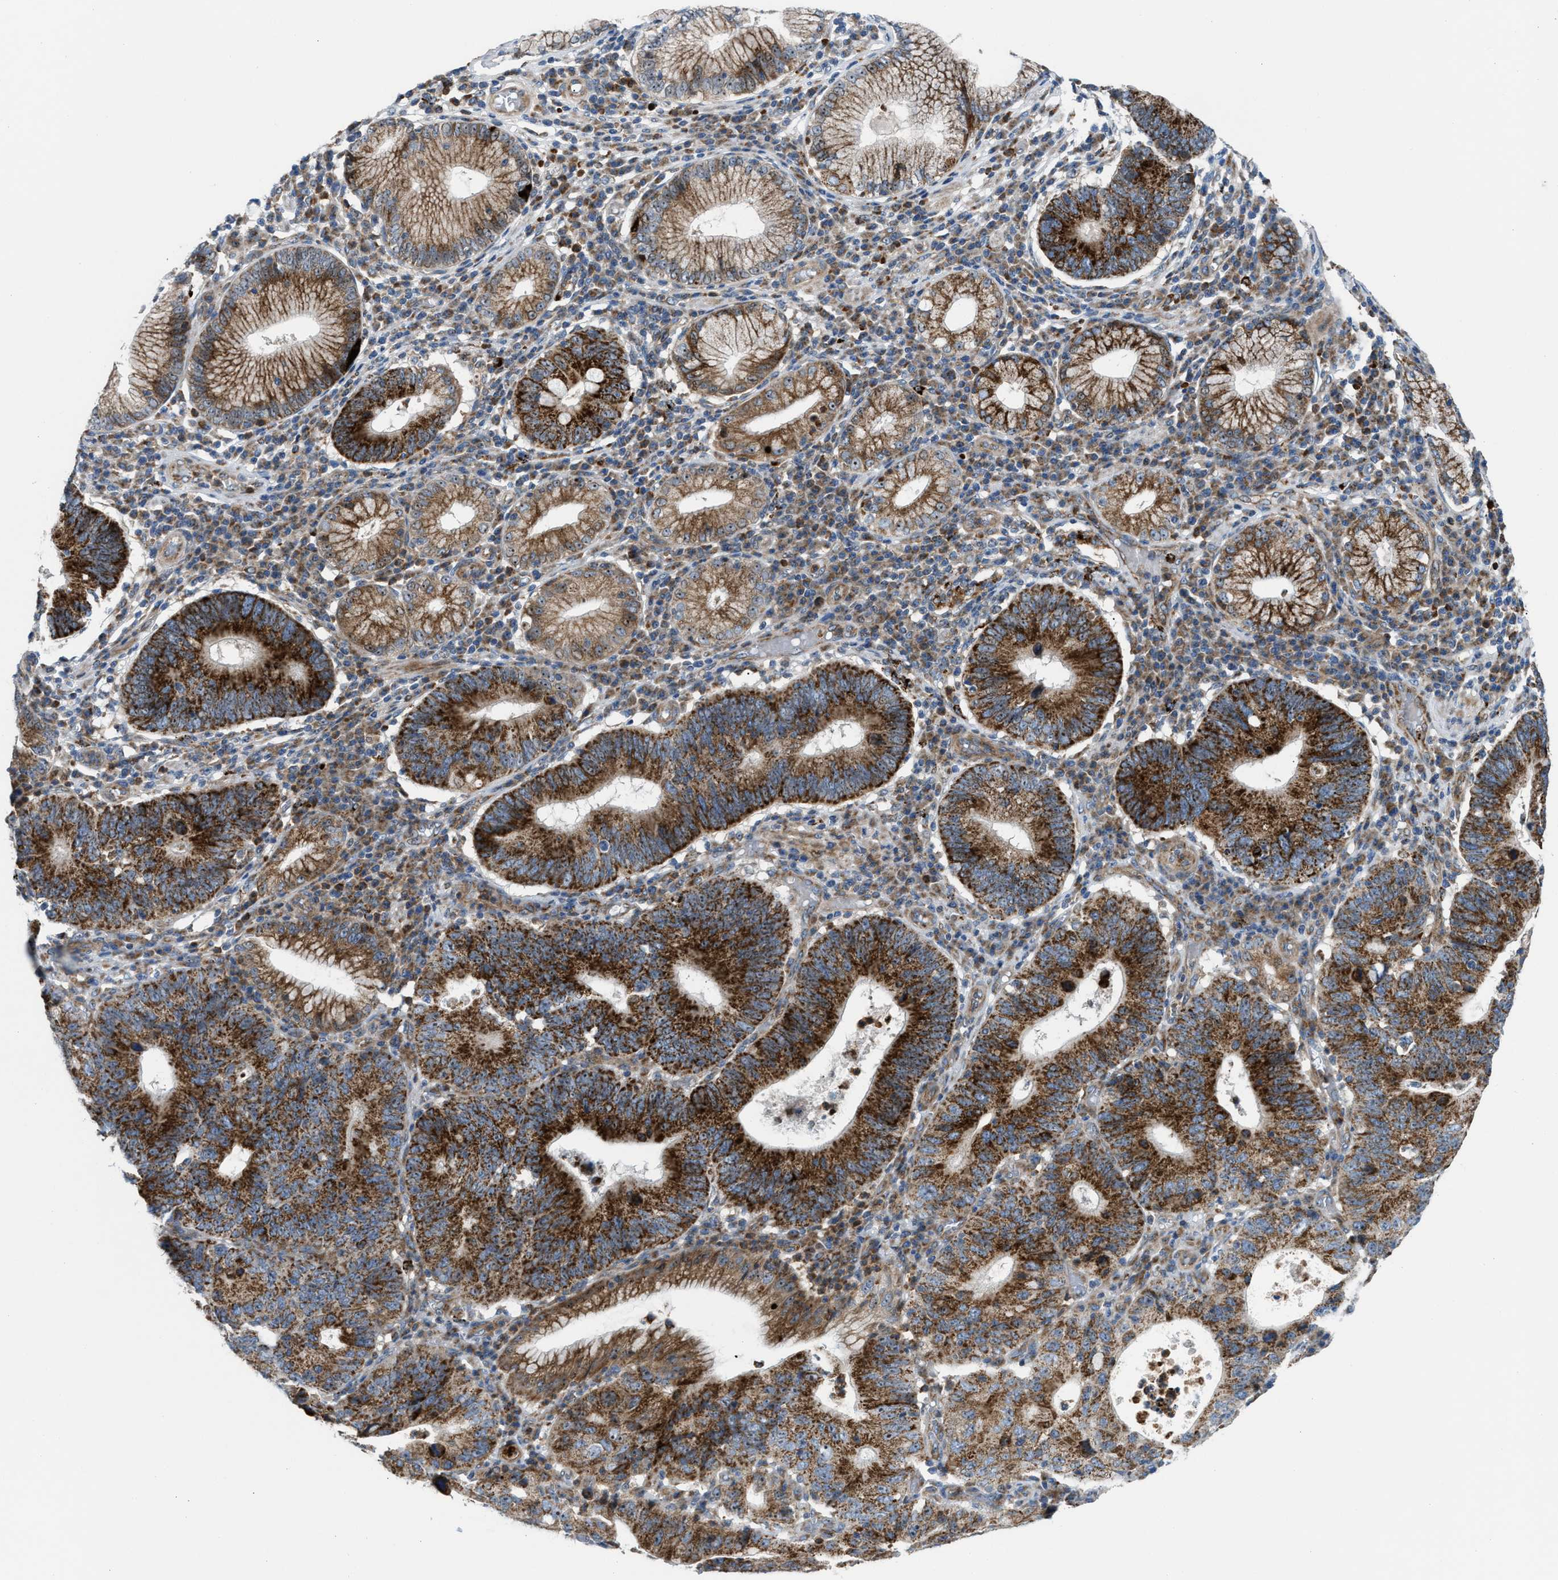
{"staining": {"intensity": "strong", "quantity": ">75%", "location": "cytoplasmic/membranous,nuclear"}, "tissue": "stomach cancer", "cell_type": "Tumor cells", "image_type": "cancer", "snomed": [{"axis": "morphology", "description": "Adenocarcinoma, NOS"}, {"axis": "topography", "description": "Stomach"}], "caption": "Tumor cells demonstrate high levels of strong cytoplasmic/membranous and nuclear positivity in about >75% of cells in human adenocarcinoma (stomach).", "gene": "TPH1", "patient": {"sex": "male", "age": 59}}